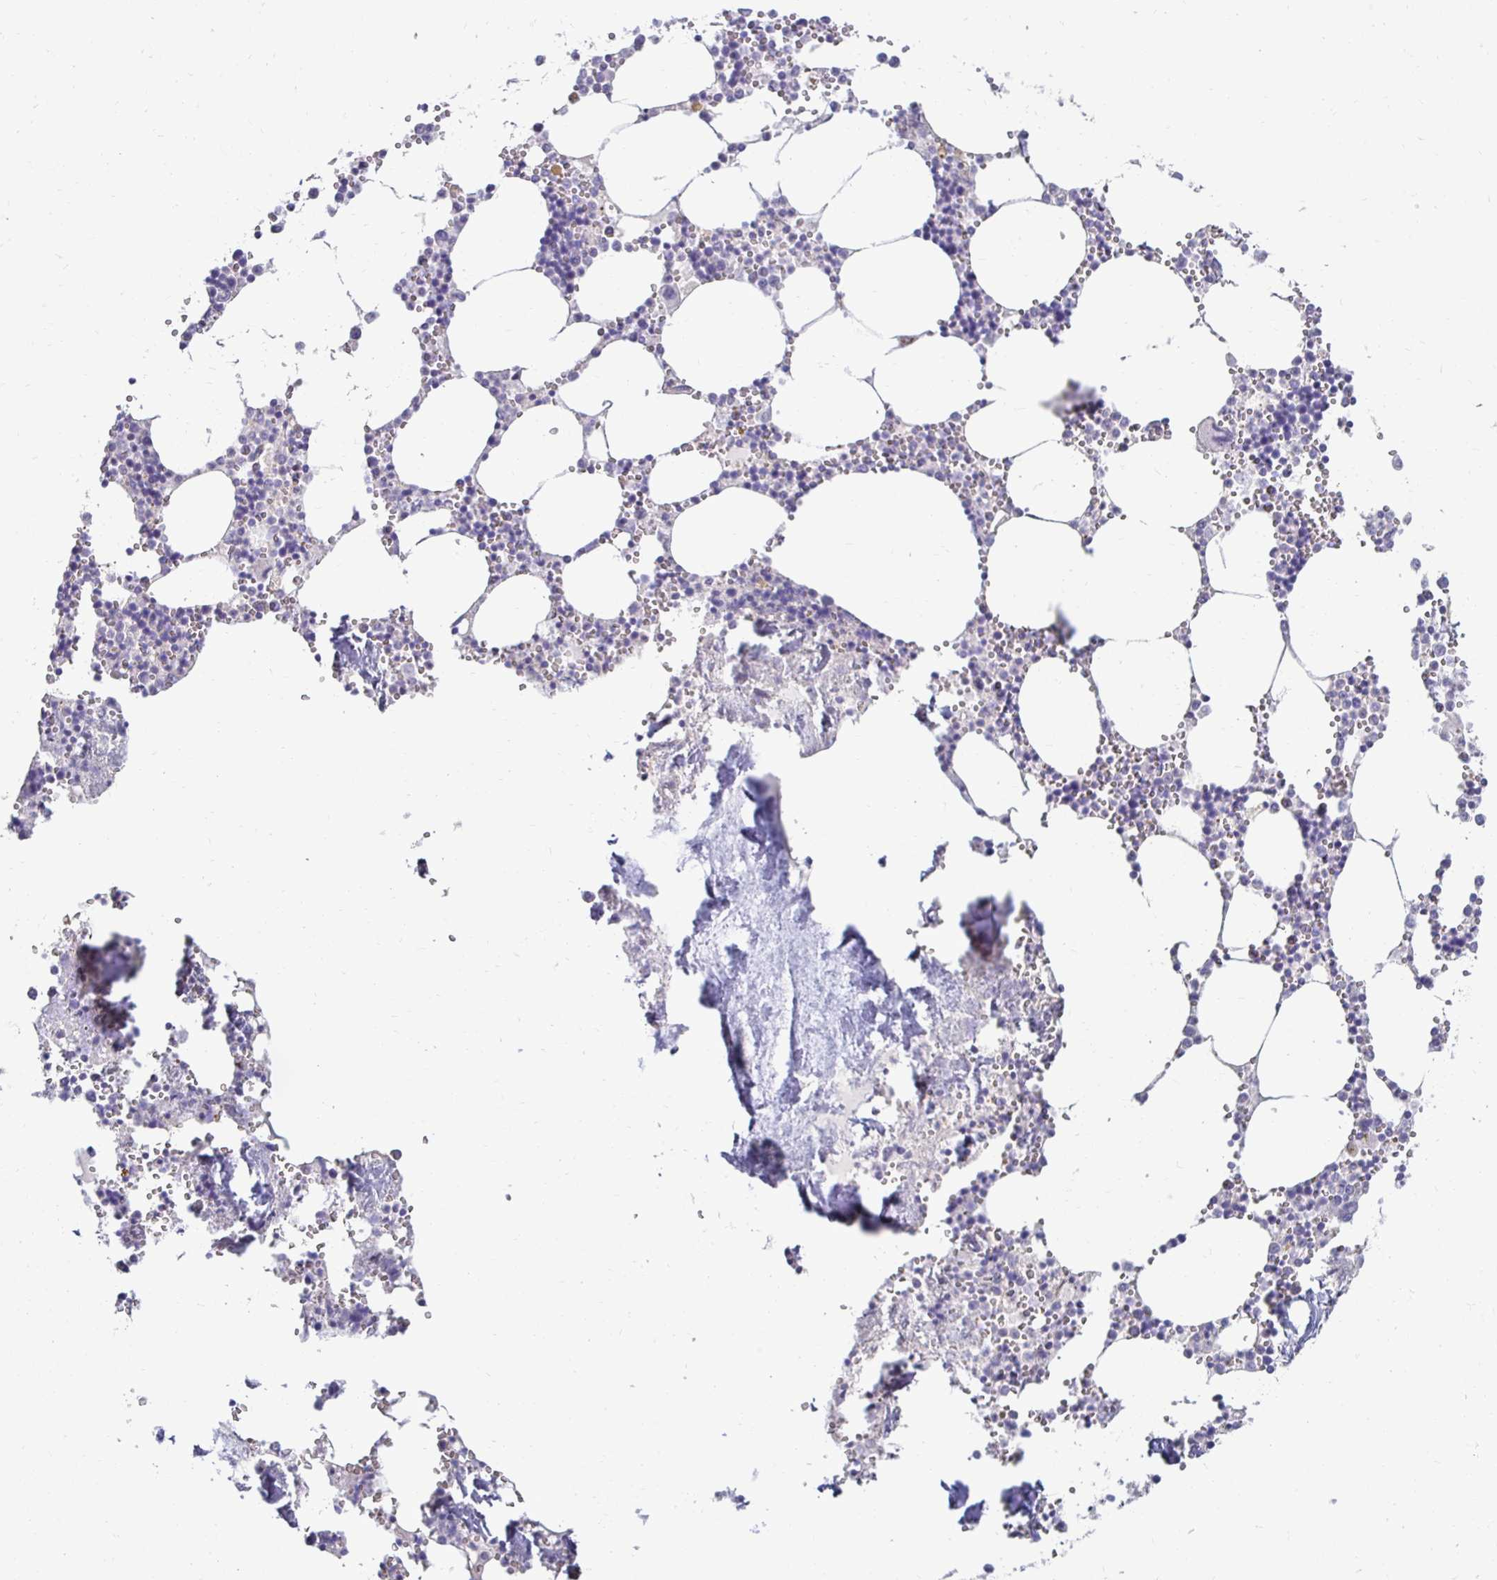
{"staining": {"intensity": "negative", "quantity": "none", "location": "none"}, "tissue": "bone marrow", "cell_type": "Hematopoietic cells", "image_type": "normal", "snomed": [{"axis": "morphology", "description": "Normal tissue, NOS"}, {"axis": "topography", "description": "Bone marrow"}], "caption": "The image shows no significant positivity in hematopoietic cells of bone marrow. (IHC, brightfield microscopy, high magnification).", "gene": "AKAP6", "patient": {"sex": "male", "age": 54}}